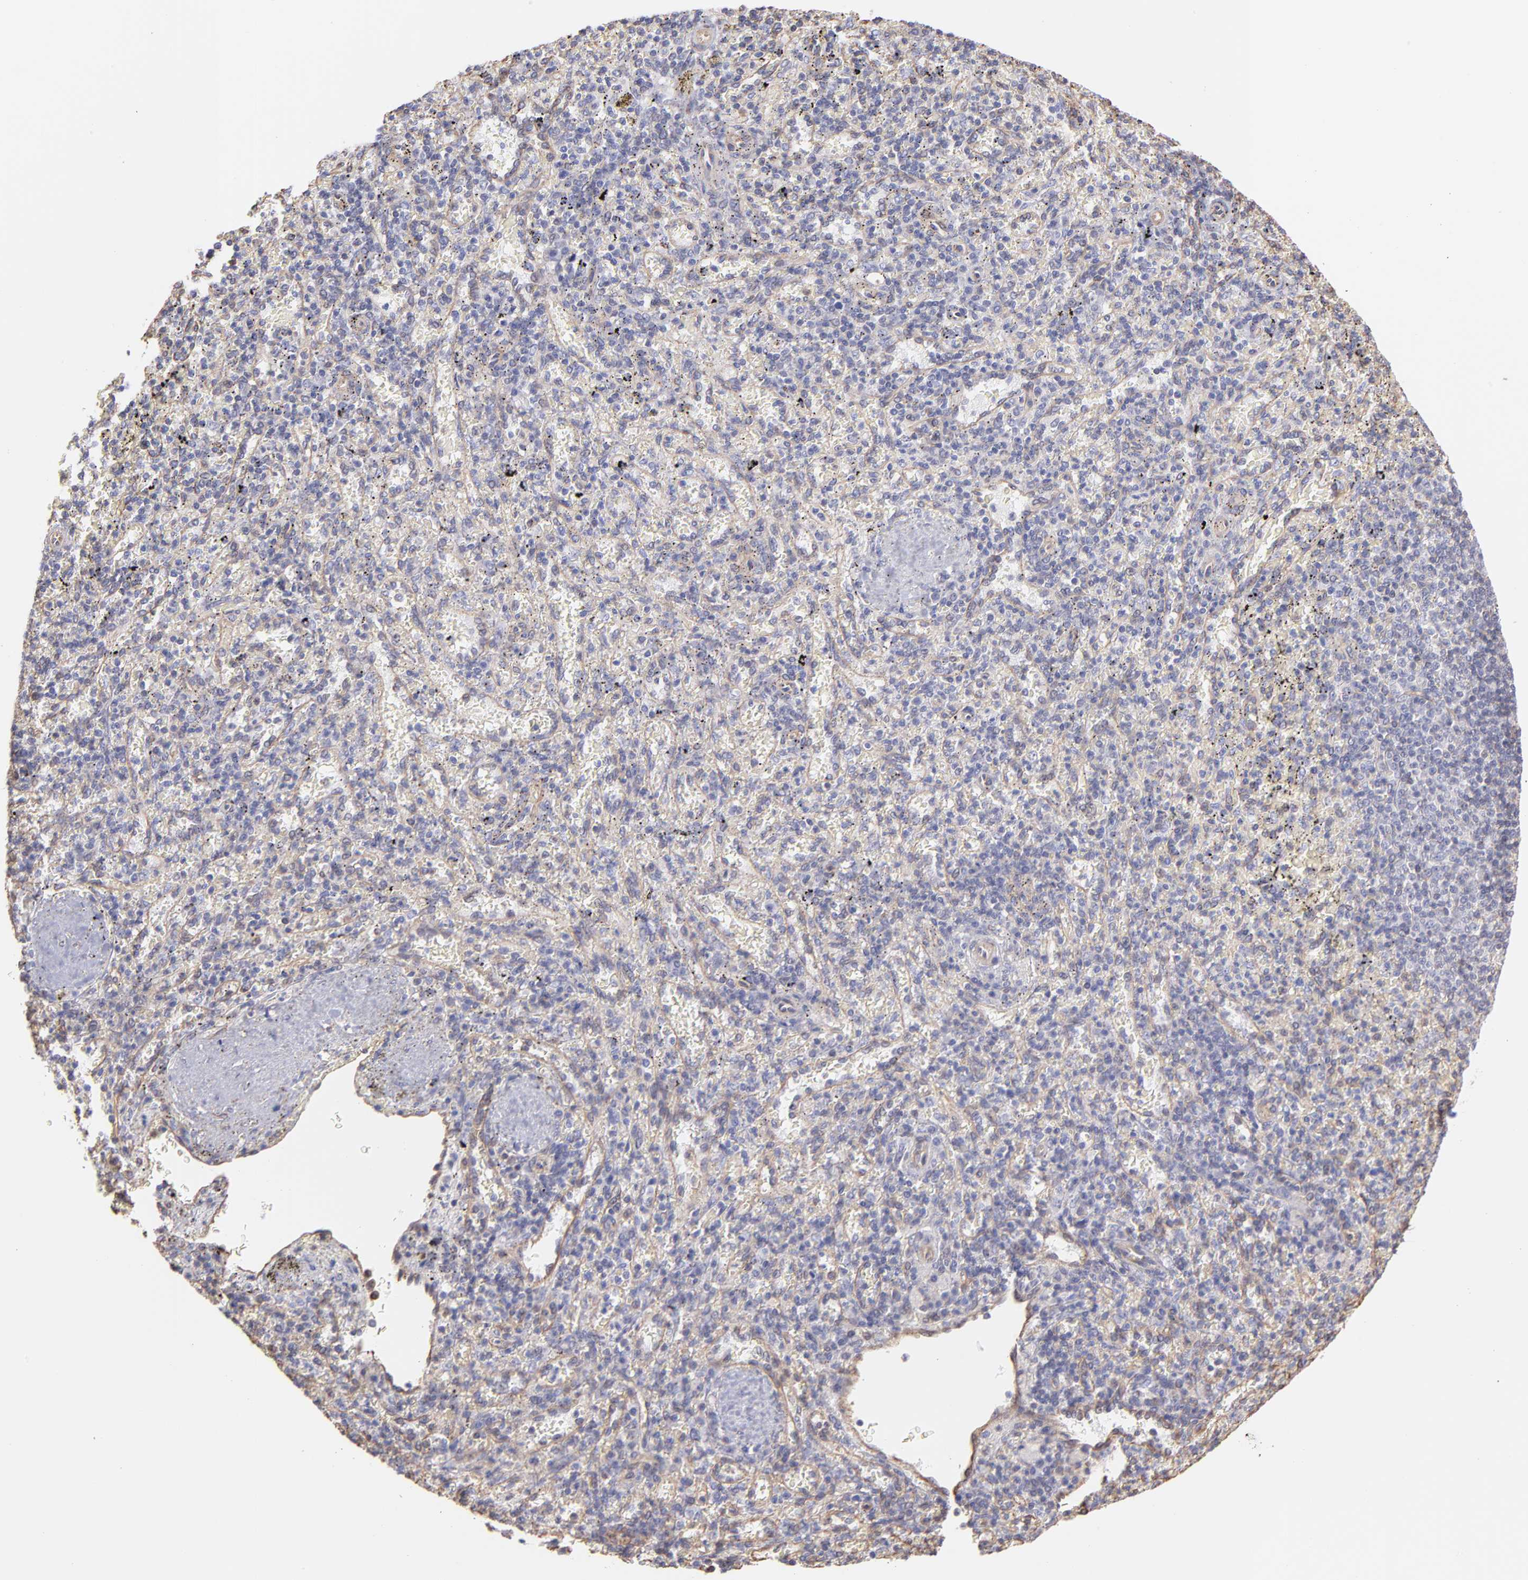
{"staining": {"intensity": "negative", "quantity": "none", "location": "none"}, "tissue": "spleen", "cell_type": "Cells in red pulp", "image_type": "normal", "snomed": [{"axis": "morphology", "description": "Normal tissue, NOS"}, {"axis": "topography", "description": "Spleen"}], "caption": "This is a histopathology image of immunohistochemistry (IHC) staining of unremarkable spleen, which shows no staining in cells in red pulp. The staining was performed using DAB (3,3'-diaminobenzidine) to visualize the protein expression in brown, while the nuclei were stained in blue with hematoxylin (Magnification: 20x).", "gene": "PLEC", "patient": {"sex": "female", "age": 43}}